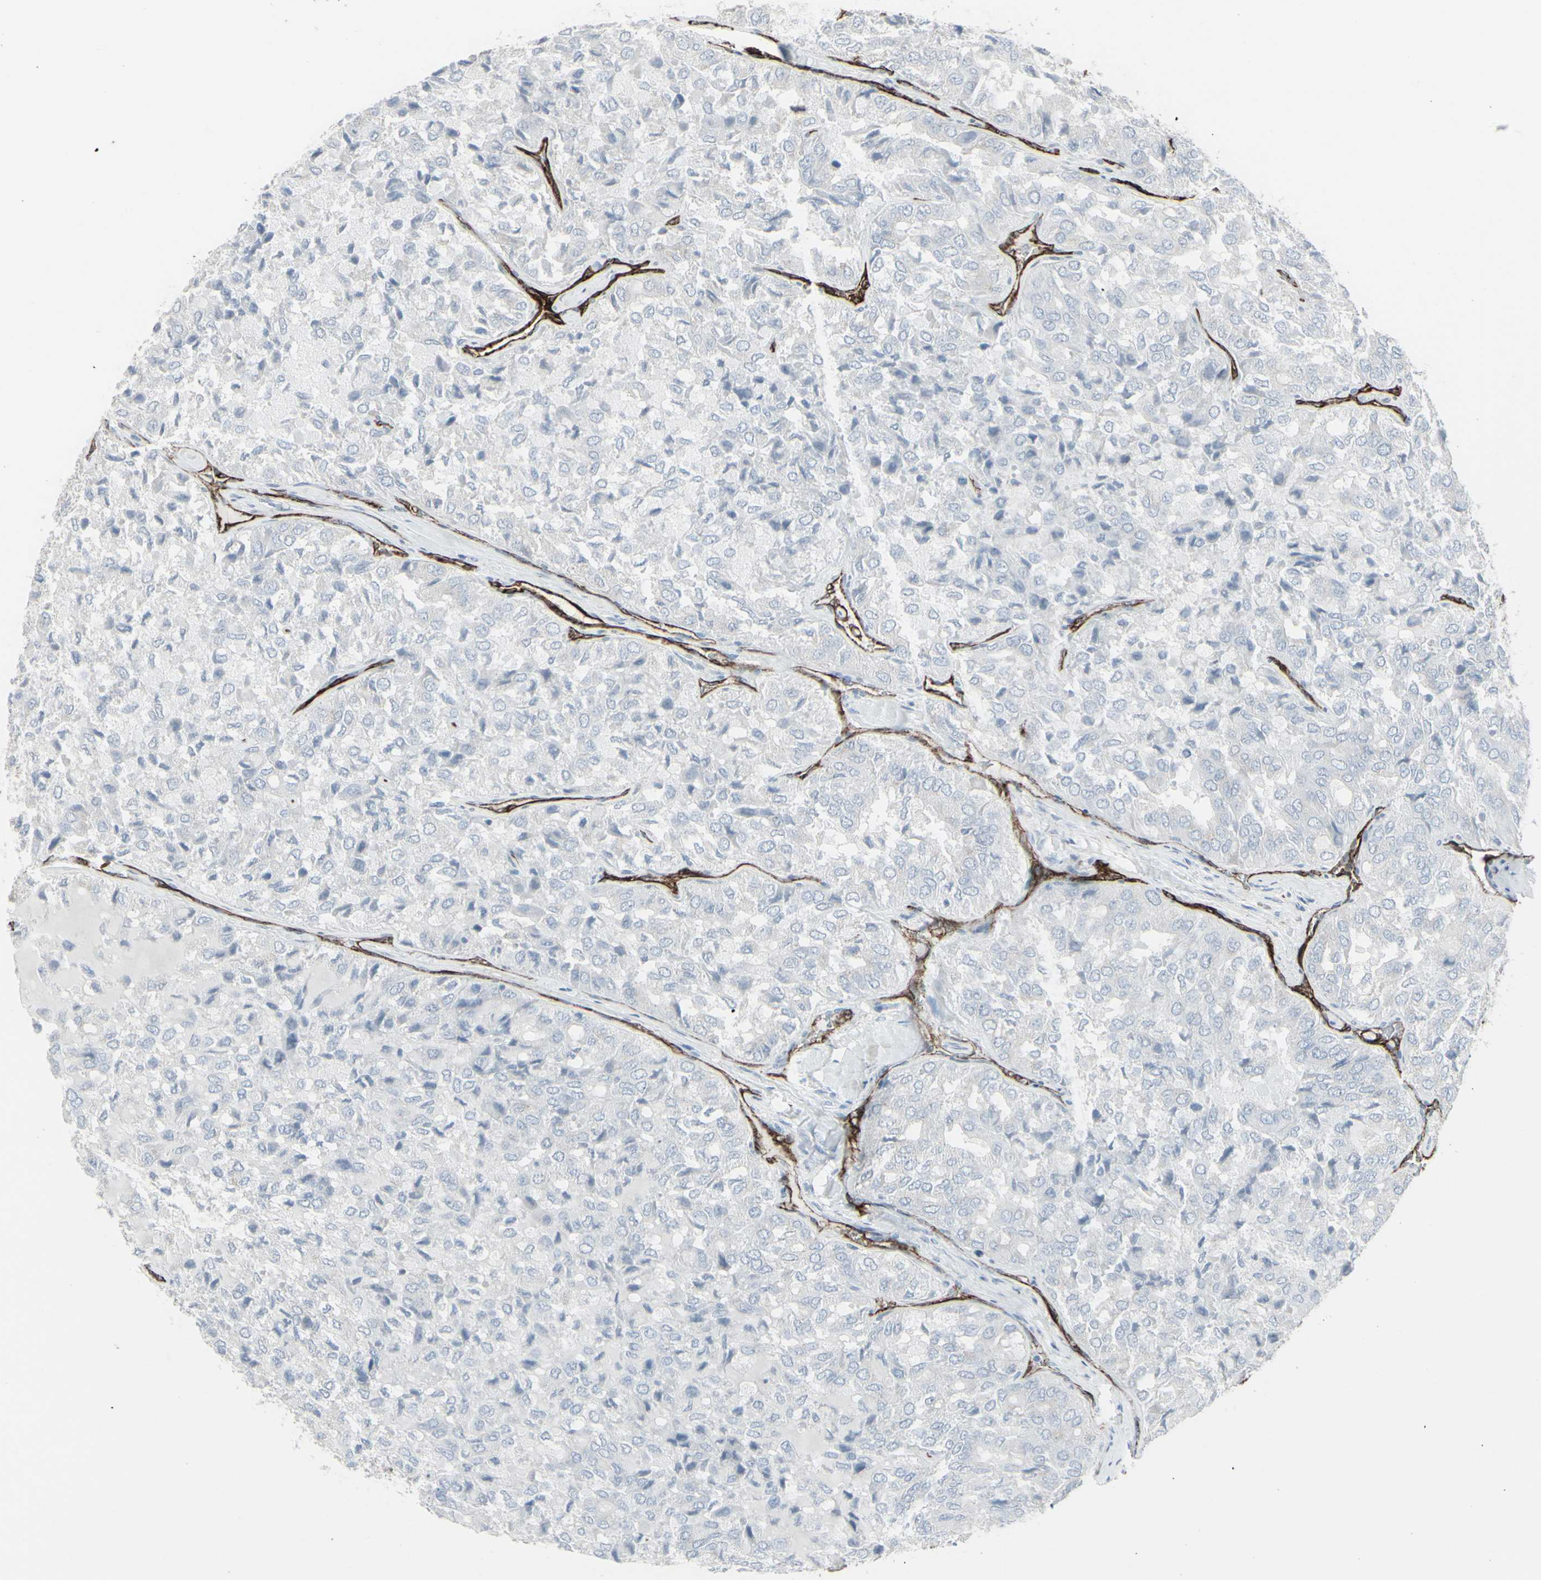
{"staining": {"intensity": "negative", "quantity": "none", "location": "none"}, "tissue": "thyroid cancer", "cell_type": "Tumor cells", "image_type": "cancer", "snomed": [{"axis": "morphology", "description": "Follicular adenoma carcinoma, NOS"}, {"axis": "topography", "description": "Thyroid gland"}], "caption": "DAB immunohistochemical staining of follicular adenoma carcinoma (thyroid) exhibits no significant positivity in tumor cells.", "gene": "GJA1", "patient": {"sex": "male", "age": 75}}